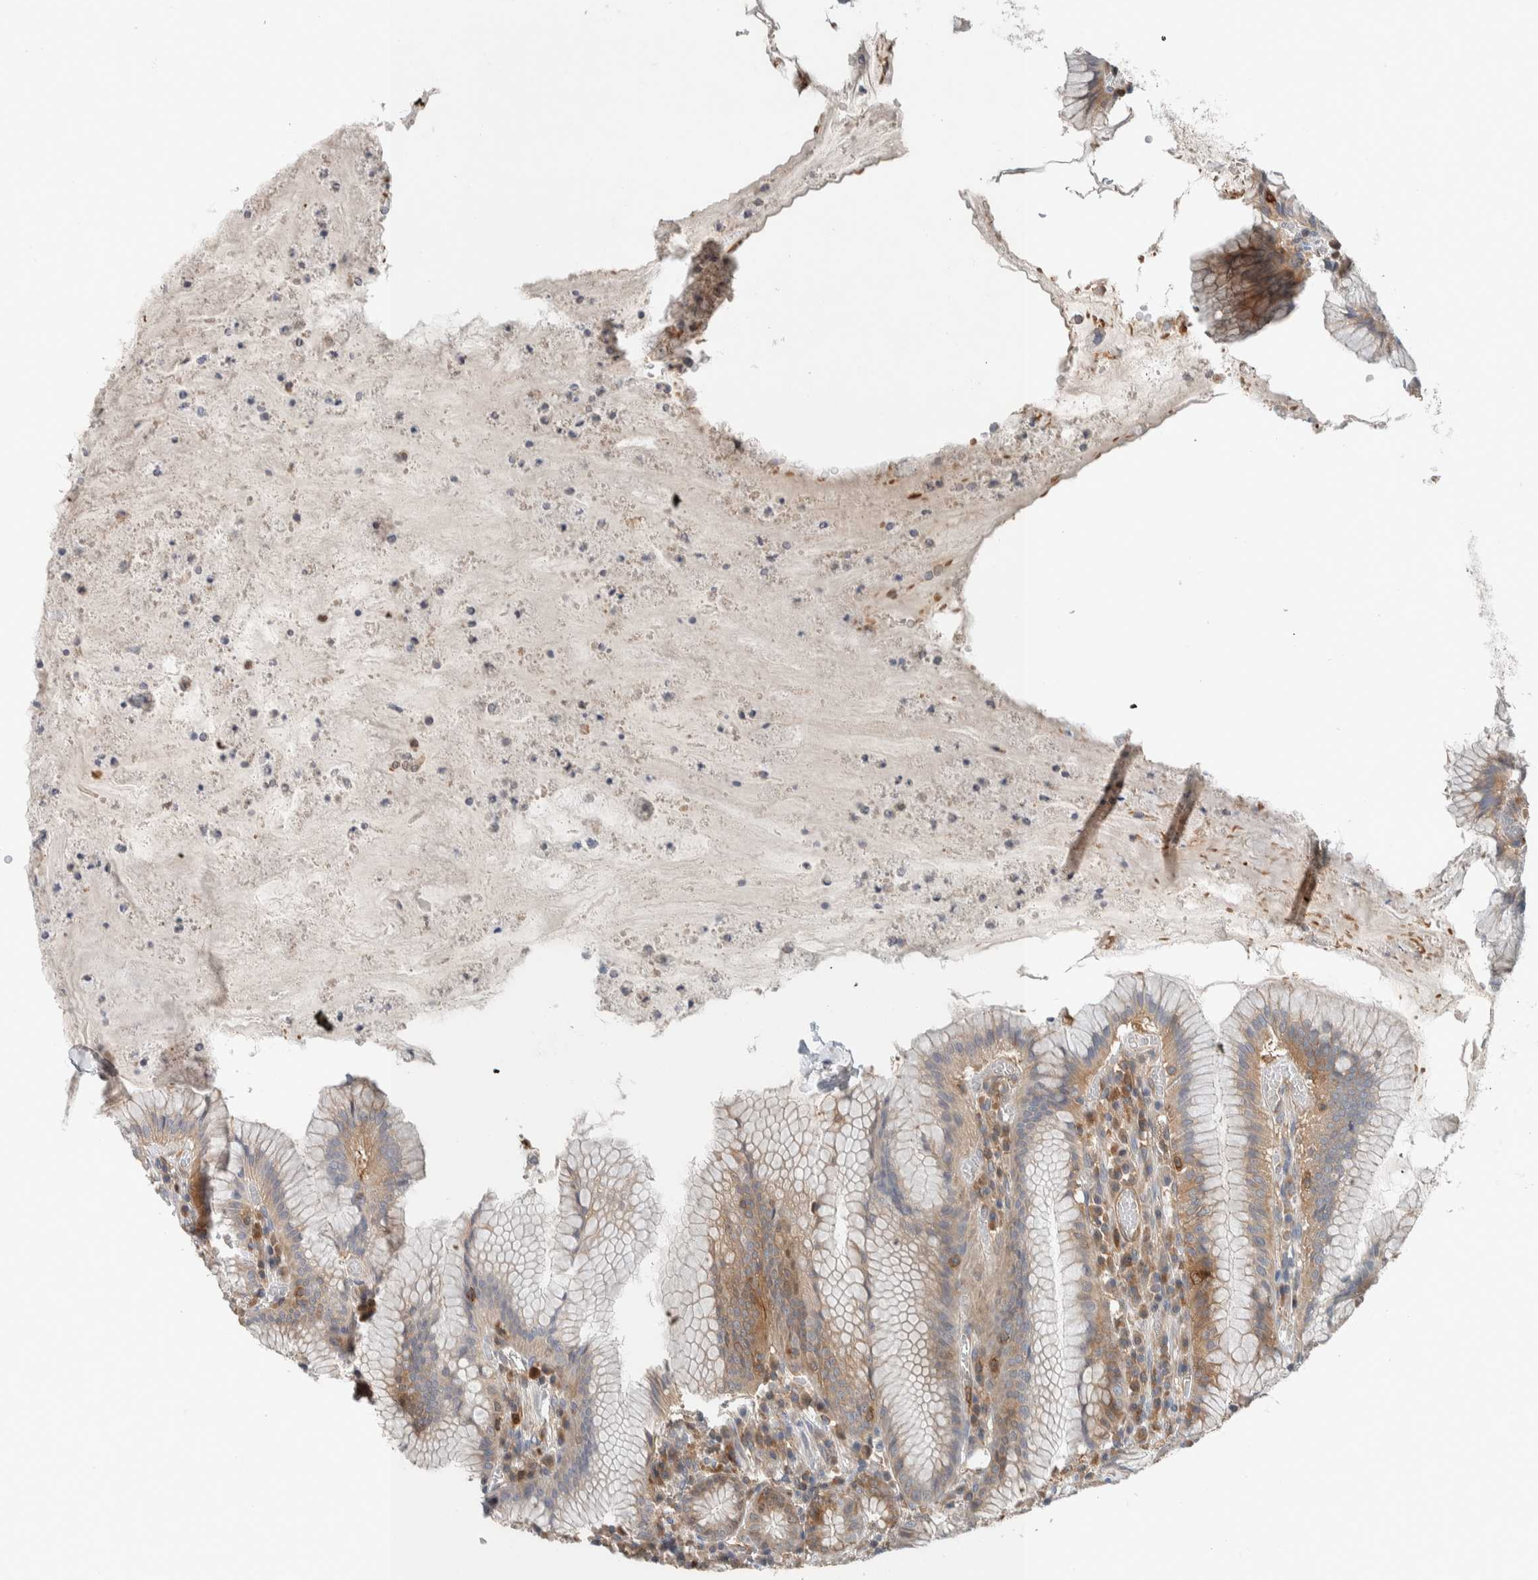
{"staining": {"intensity": "moderate", "quantity": "25%-75%", "location": "cytoplasmic/membranous"}, "tissue": "stomach", "cell_type": "Glandular cells", "image_type": "normal", "snomed": [{"axis": "morphology", "description": "Normal tissue, NOS"}, {"axis": "topography", "description": "Stomach"}], "caption": "A histopathology image of stomach stained for a protein demonstrates moderate cytoplasmic/membranous brown staining in glandular cells. The protein of interest is stained brown, and the nuclei are stained in blue (DAB (3,3'-diaminobenzidine) IHC with brightfield microscopy, high magnification).", "gene": "NFKB2", "patient": {"sex": "male", "age": 55}}